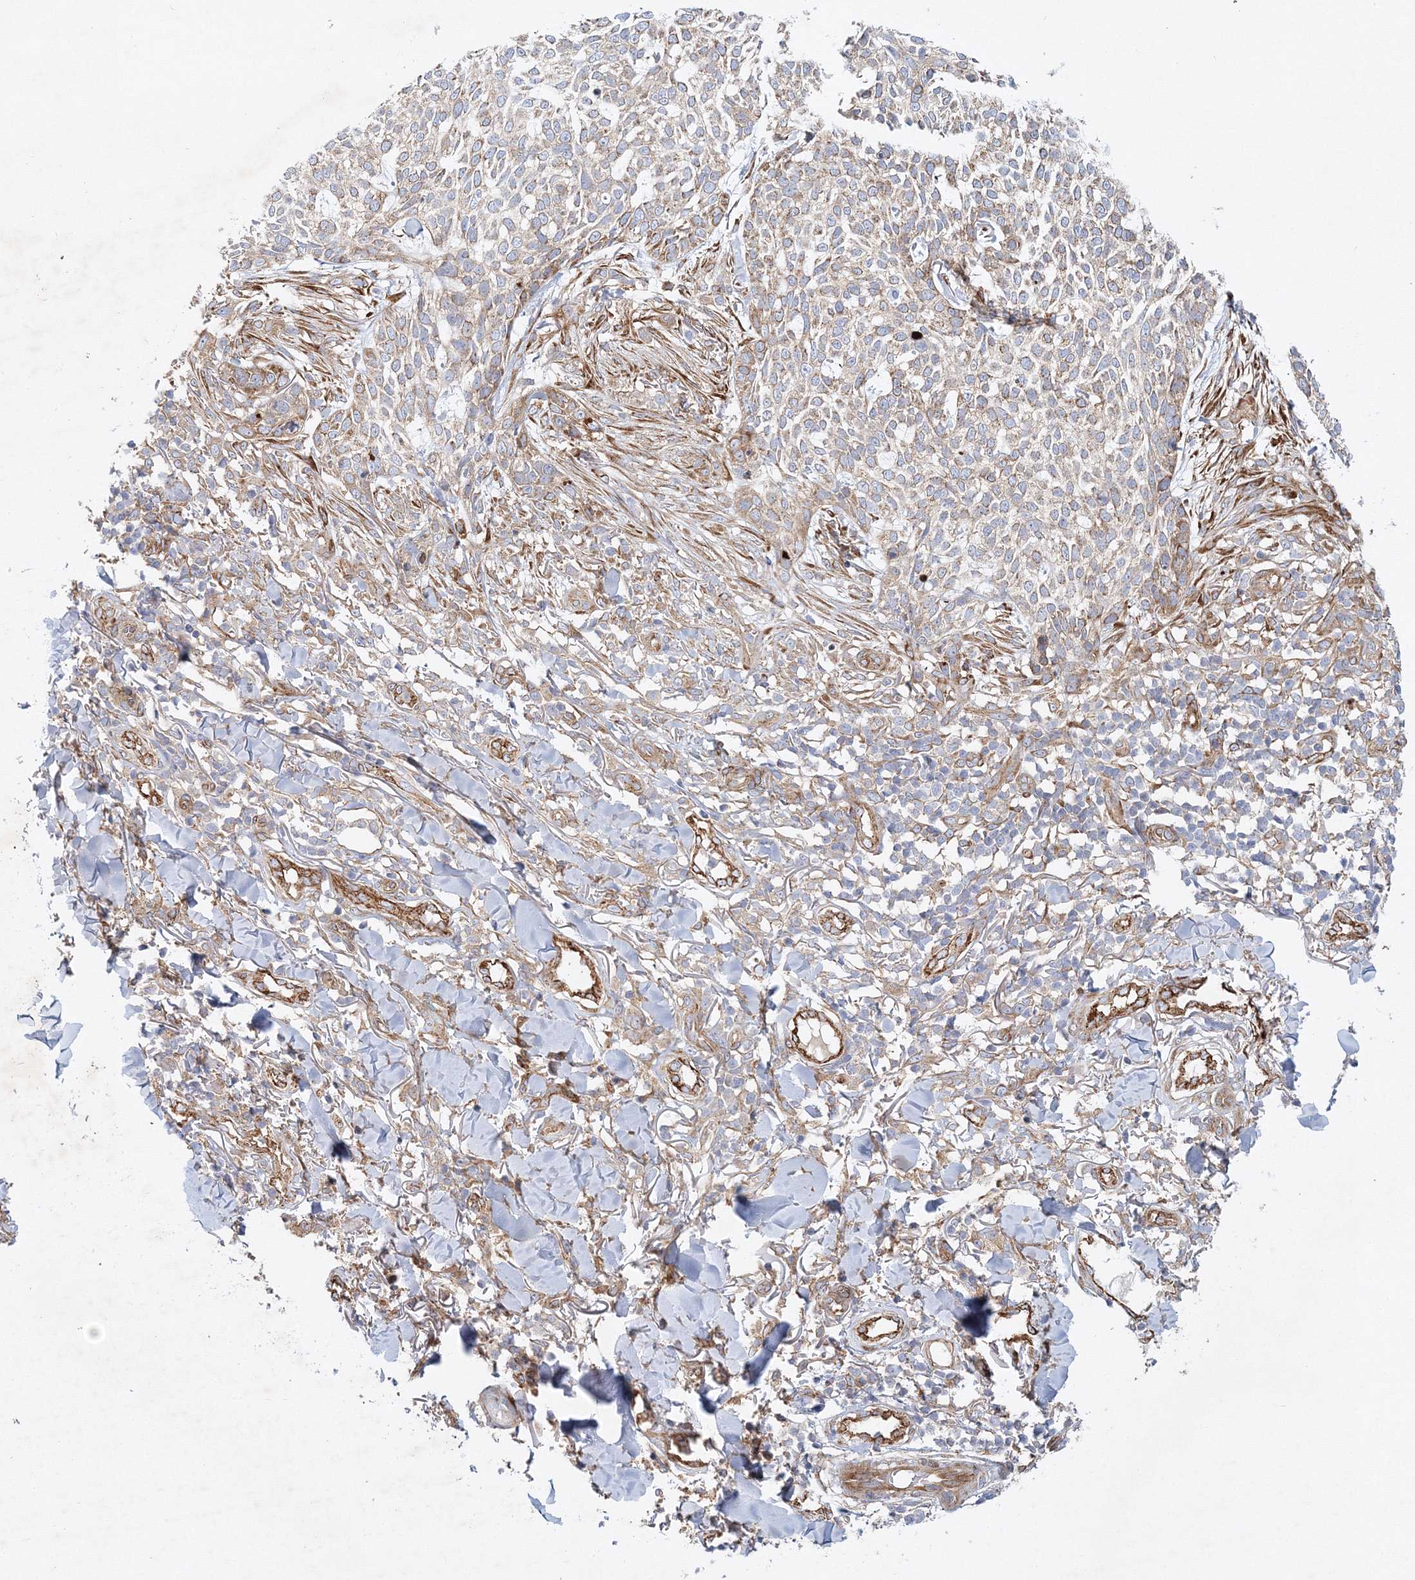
{"staining": {"intensity": "weak", "quantity": ">75%", "location": "cytoplasmic/membranous"}, "tissue": "skin cancer", "cell_type": "Tumor cells", "image_type": "cancer", "snomed": [{"axis": "morphology", "description": "Basal cell carcinoma"}, {"axis": "topography", "description": "Skin"}], "caption": "The immunohistochemical stain labels weak cytoplasmic/membranous expression in tumor cells of basal cell carcinoma (skin) tissue. (brown staining indicates protein expression, while blue staining denotes nuclei).", "gene": "ZFYVE16", "patient": {"sex": "female", "age": 64}}